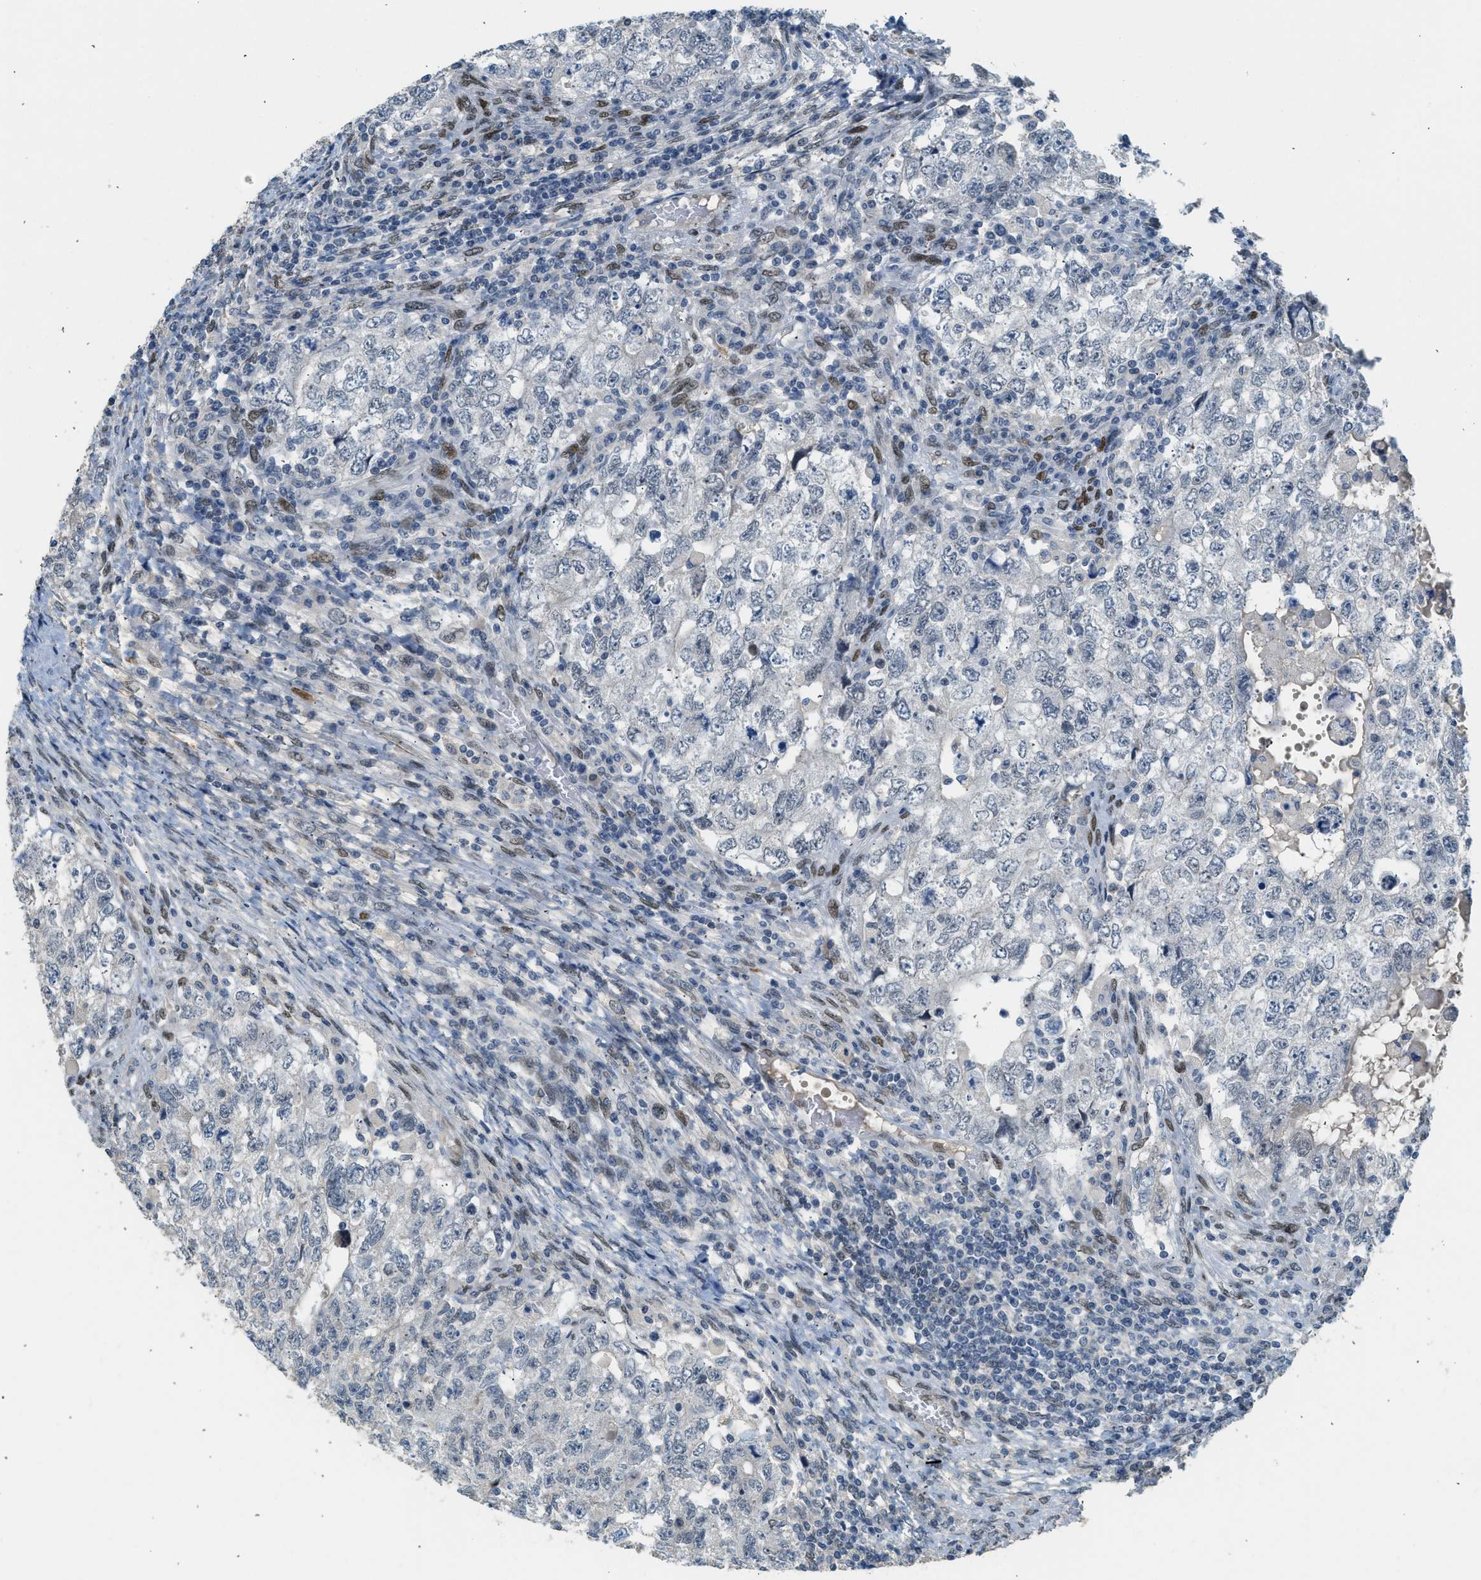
{"staining": {"intensity": "negative", "quantity": "none", "location": "none"}, "tissue": "testis cancer", "cell_type": "Tumor cells", "image_type": "cancer", "snomed": [{"axis": "morphology", "description": "Carcinoma, Embryonal, NOS"}, {"axis": "topography", "description": "Testis"}], "caption": "Tumor cells are negative for protein expression in human testis cancer (embryonal carcinoma).", "gene": "ZBTB20", "patient": {"sex": "male", "age": 36}}